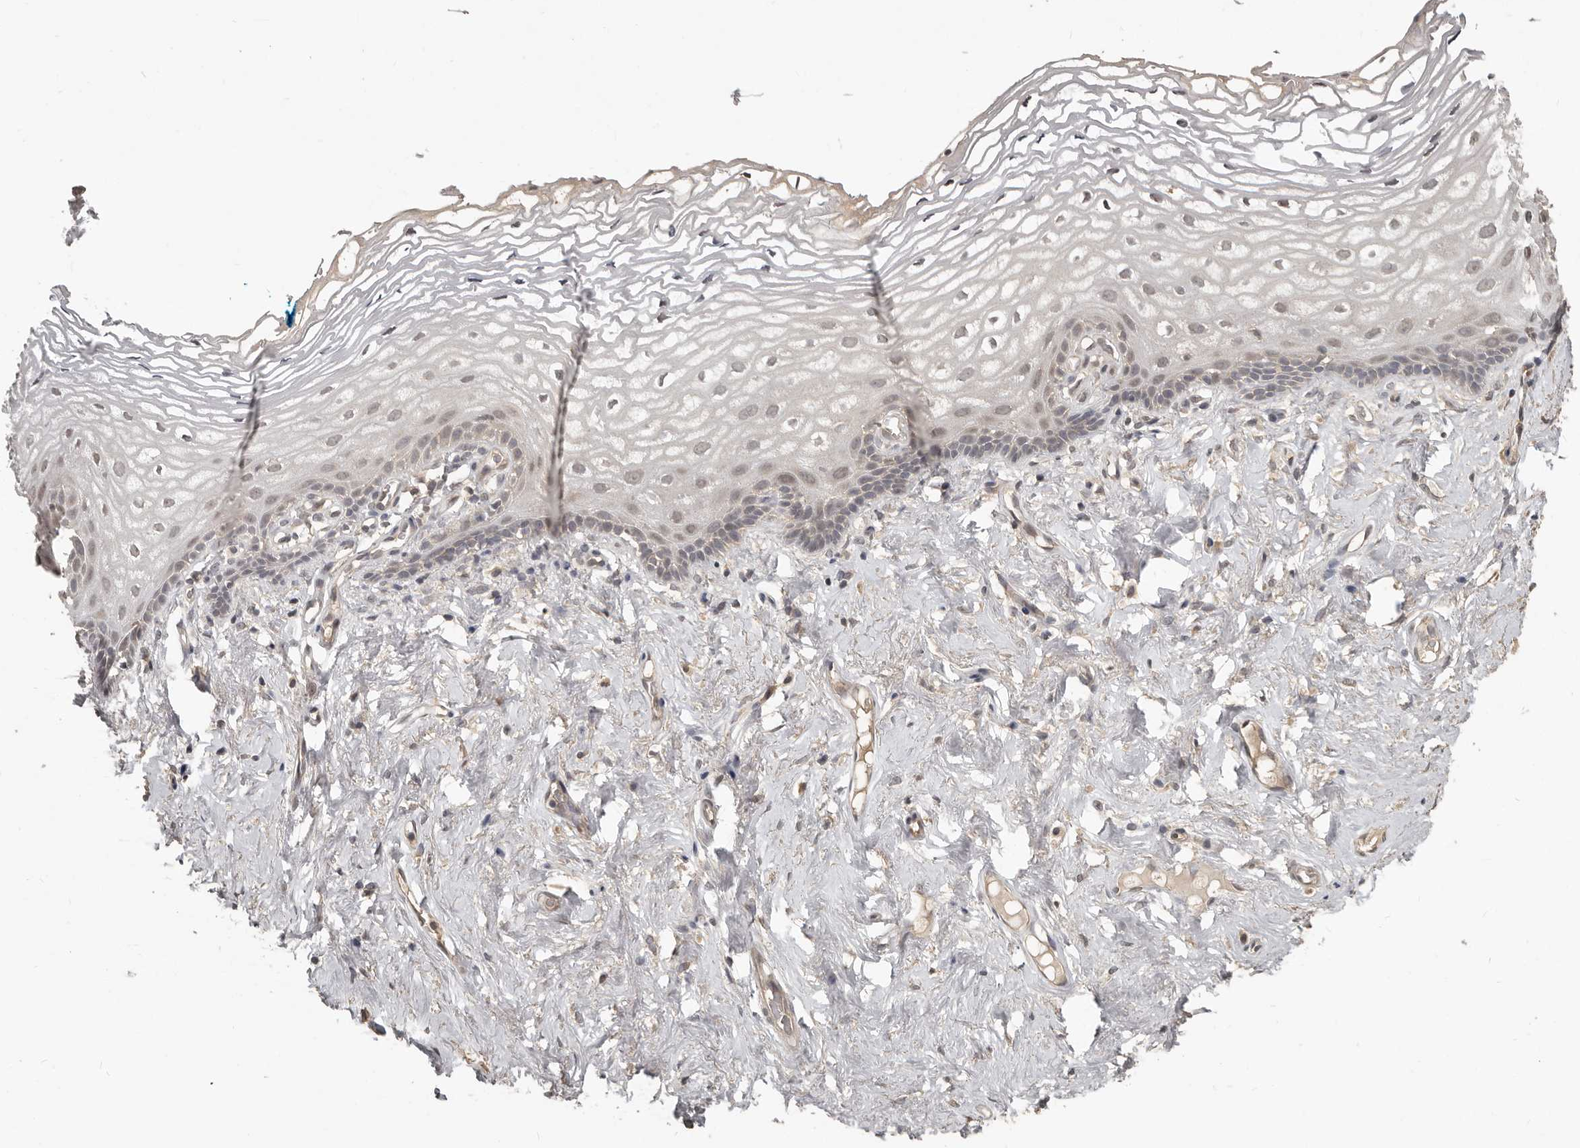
{"staining": {"intensity": "weak", "quantity": "<25%", "location": "nuclear"}, "tissue": "vagina", "cell_type": "Squamous epithelial cells", "image_type": "normal", "snomed": [{"axis": "morphology", "description": "Normal tissue, NOS"}, {"axis": "morphology", "description": "Adenocarcinoma, NOS"}, {"axis": "topography", "description": "Rectum"}, {"axis": "topography", "description": "Vagina"}], "caption": "This is an immunohistochemistry (IHC) histopathology image of normal human vagina. There is no staining in squamous epithelial cells.", "gene": "ZFP14", "patient": {"sex": "female", "age": 71}}